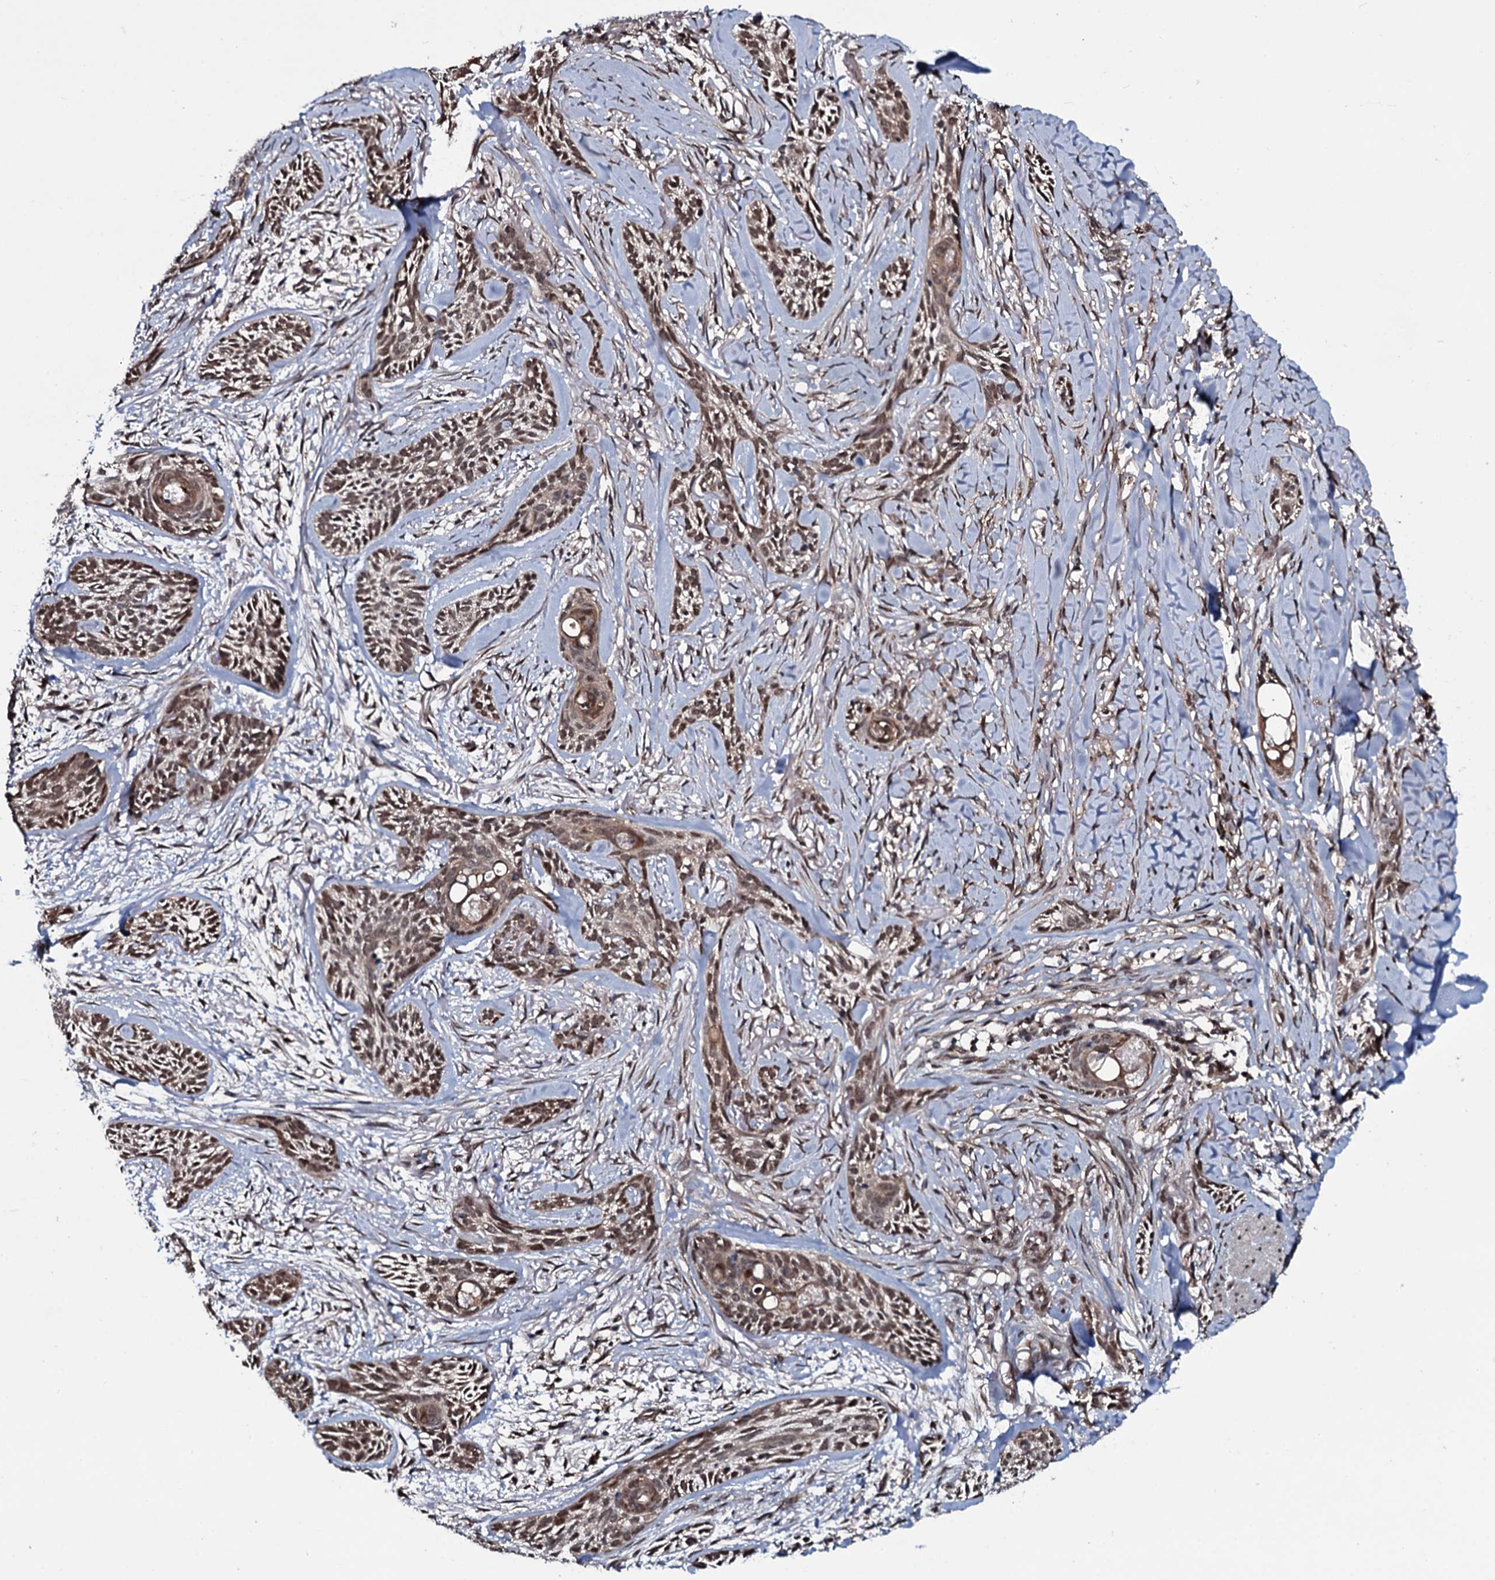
{"staining": {"intensity": "moderate", "quantity": ">75%", "location": "nuclear"}, "tissue": "skin cancer", "cell_type": "Tumor cells", "image_type": "cancer", "snomed": [{"axis": "morphology", "description": "Basal cell carcinoma"}, {"axis": "topography", "description": "Skin"}], "caption": "Skin cancer was stained to show a protein in brown. There is medium levels of moderate nuclear positivity in approximately >75% of tumor cells.", "gene": "HDDC3", "patient": {"sex": "female", "age": 59}}